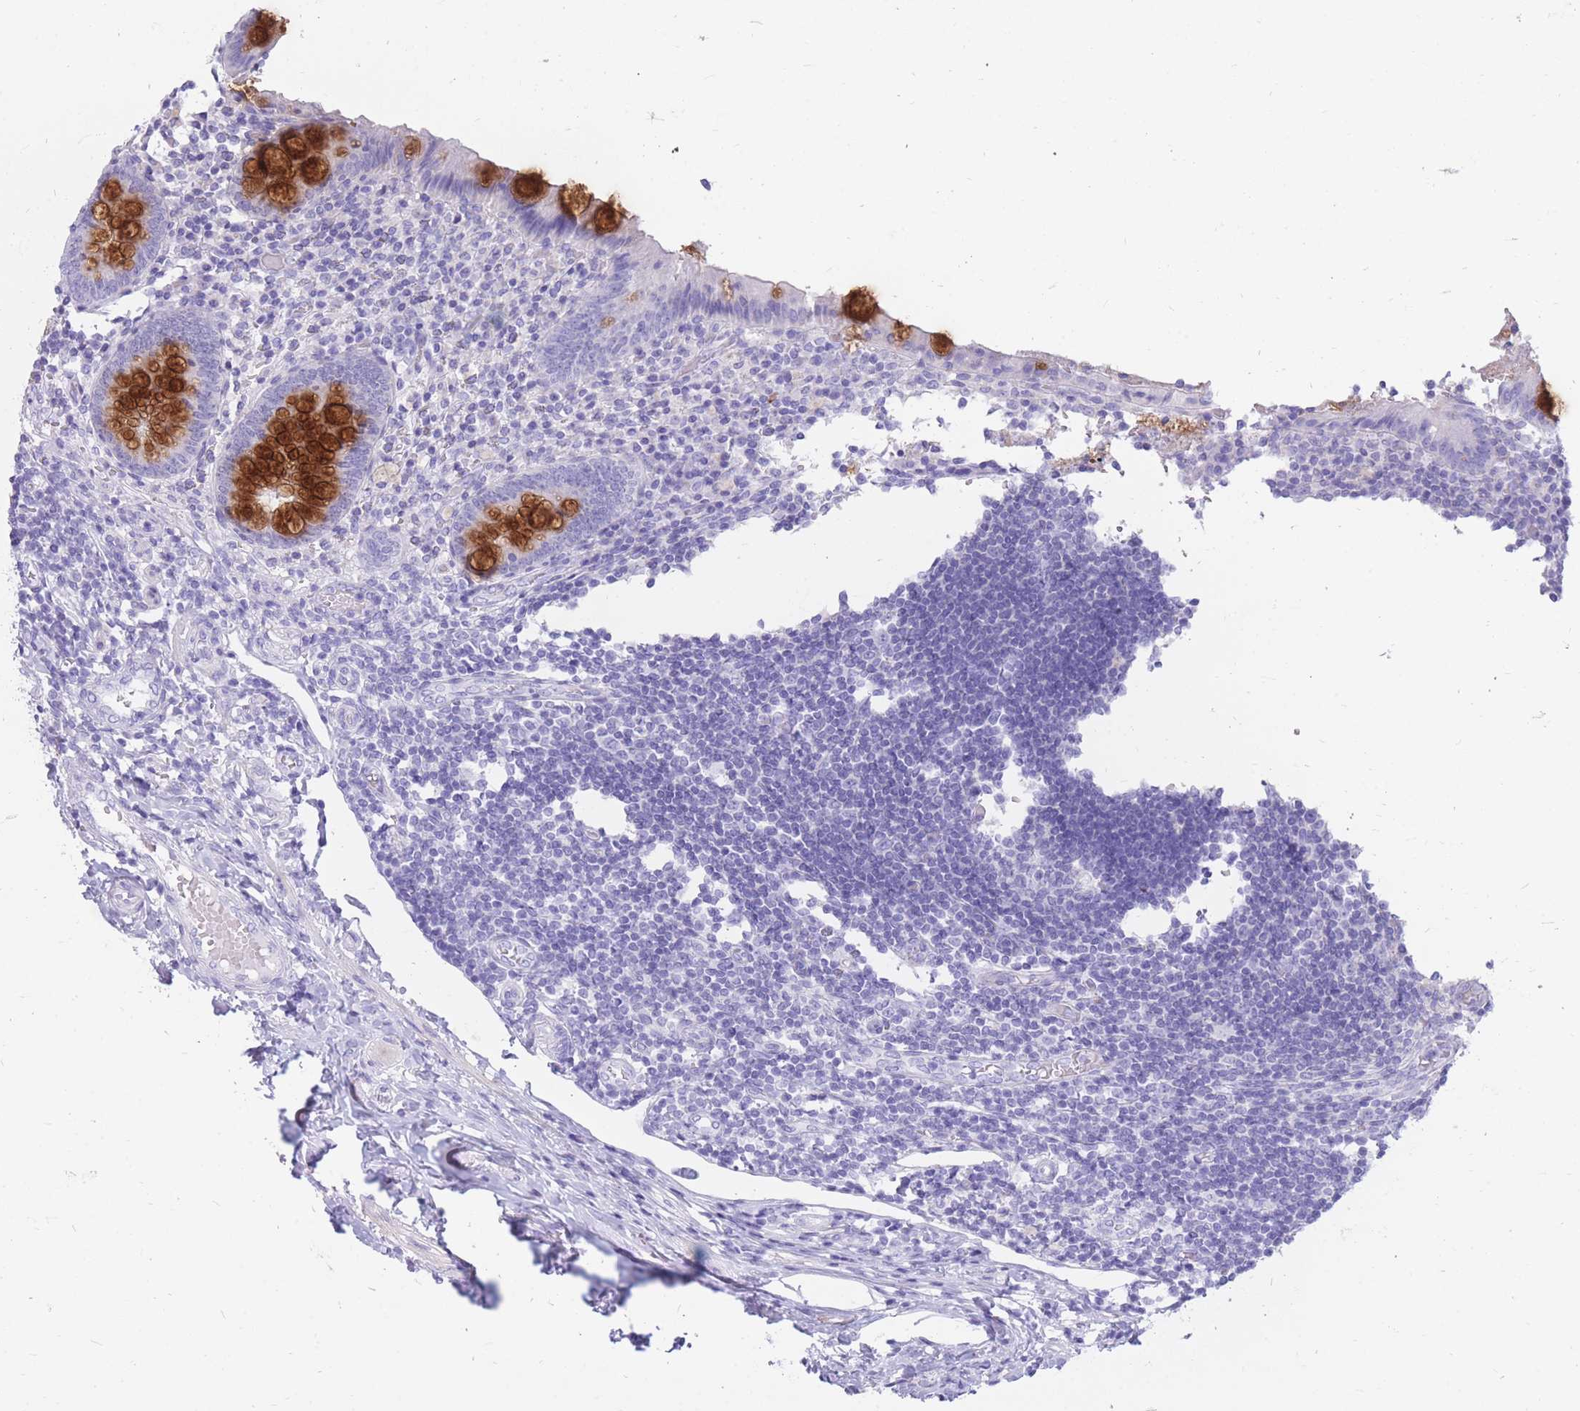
{"staining": {"intensity": "strong", "quantity": "<25%", "location": "cytoplasmic/membranous"}, "tissue": "appendix", "cell_type": "Glandular cells", "image_type": "normal", "snomed": [{"axis": "morphology", "description": "Normal tissue, NOS"}, {"axis": "topography", "description": "Appendix"}], "caption": "Immunohistochemical staining of normal human appendix reveals medium levels of strong cytoplasmic/membranous expression in about <25% of glandular cells. (IHC, brightfield microscopy, high magnification).", "gene": "CYP21A2", "patient": {"sex": "female", "age": 17}}